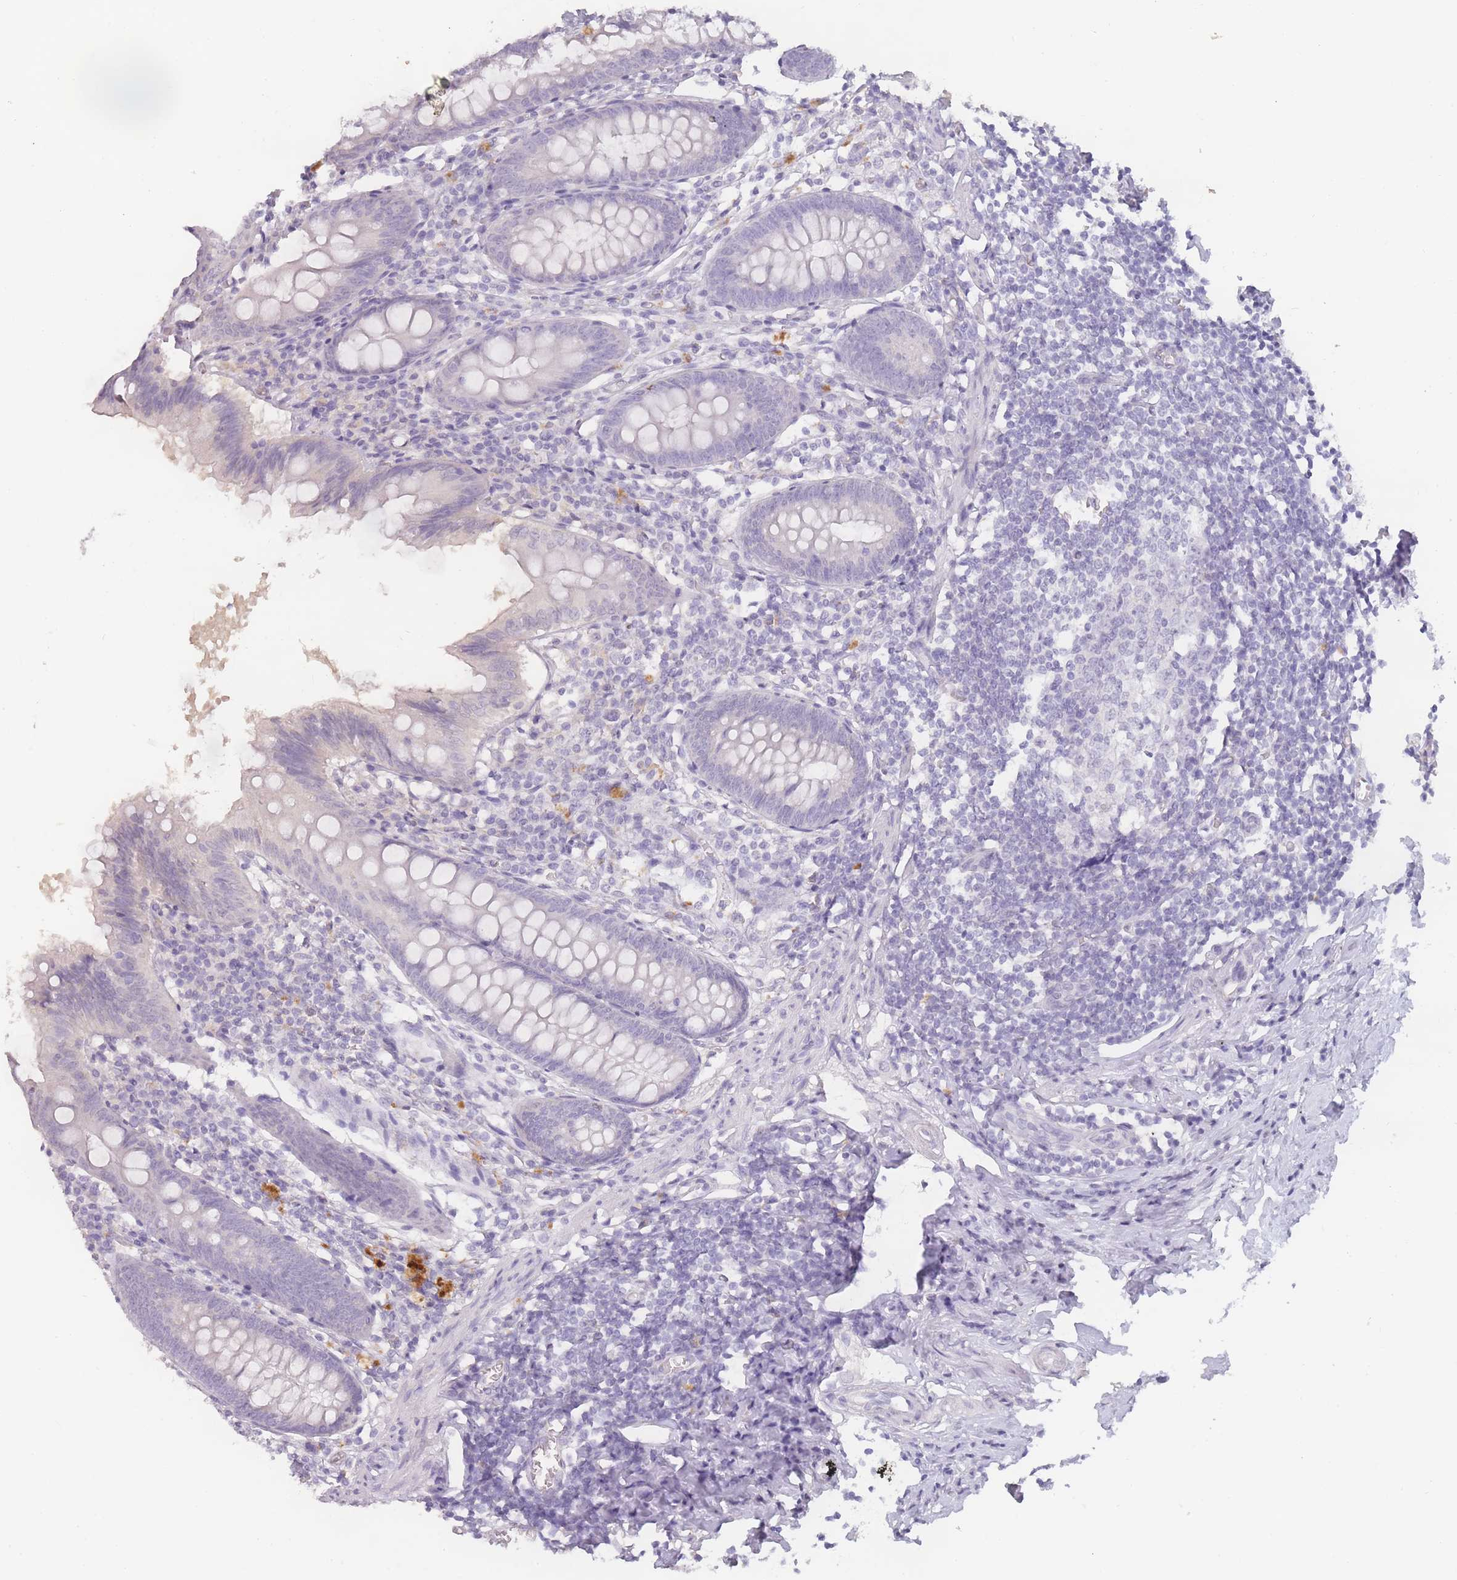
{"staining": {"intensity": "negative", "quantity": "none", "location": "none"}, "tissue": "appendix", "cell_type": "Glandular cells", "image_type": "normal", "snomed": [{"axis": "morphology", "description": "Normal tissue, NOS"}, {"axis": "topography", "description": "Appendix"}], "caption": "The IHC micrograph has no significant expression in glandular cells of appendix.", "gene": "INS", "patient": {"sex": "female", "age": 51}}